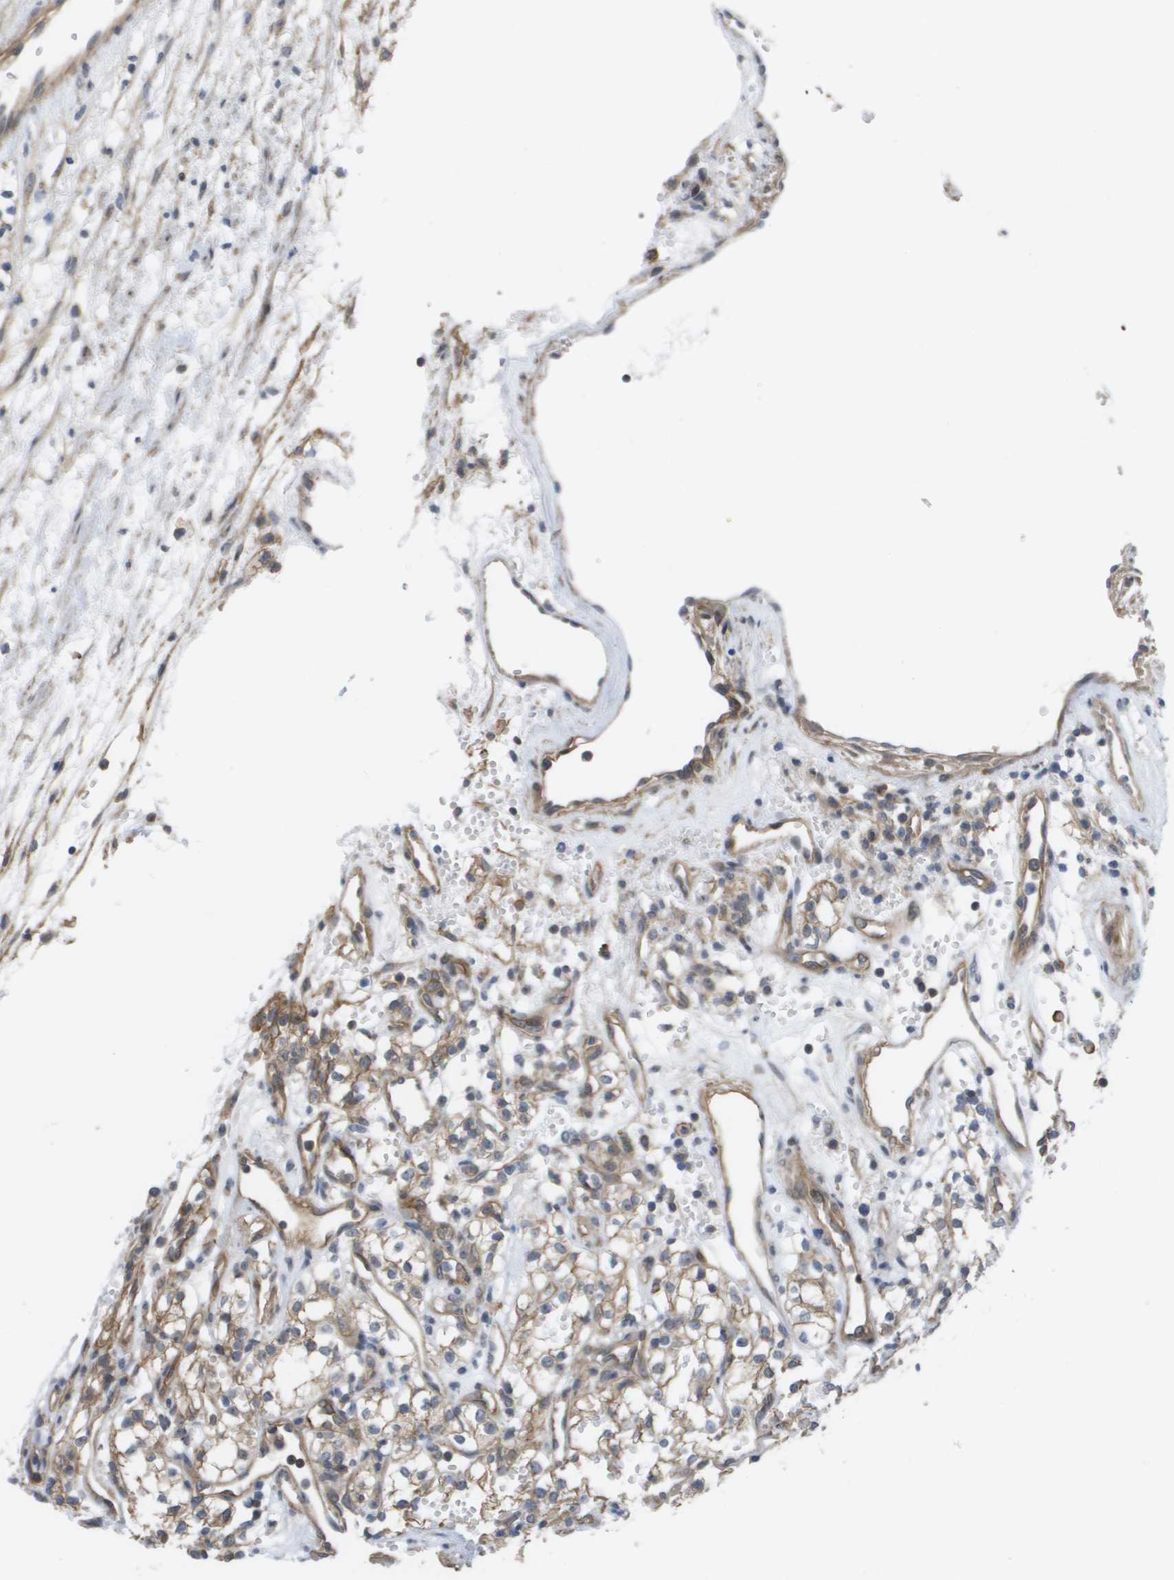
{"staining": {"intensity": "moderate", "quantity": "25%-75%", "location": "cytoplasmic/membranous"}, "tissue": "renal cancer", "cell_type": "Tumor cells", "image_type": "cancer", "snomed": [{"axis": "morphology", "description": "Adenocarcinoma, NOS"}, {"axis": "topography", "description": "Kidney"}], "caption": "Protein analysis of adenocarcinoma (renal) tissue shows moderate cytoplasmic/membranous expression in about 25%-75% of tumor cells.", "gene": "MTARC2", "patient": {"sex": "male", "age": 59}}